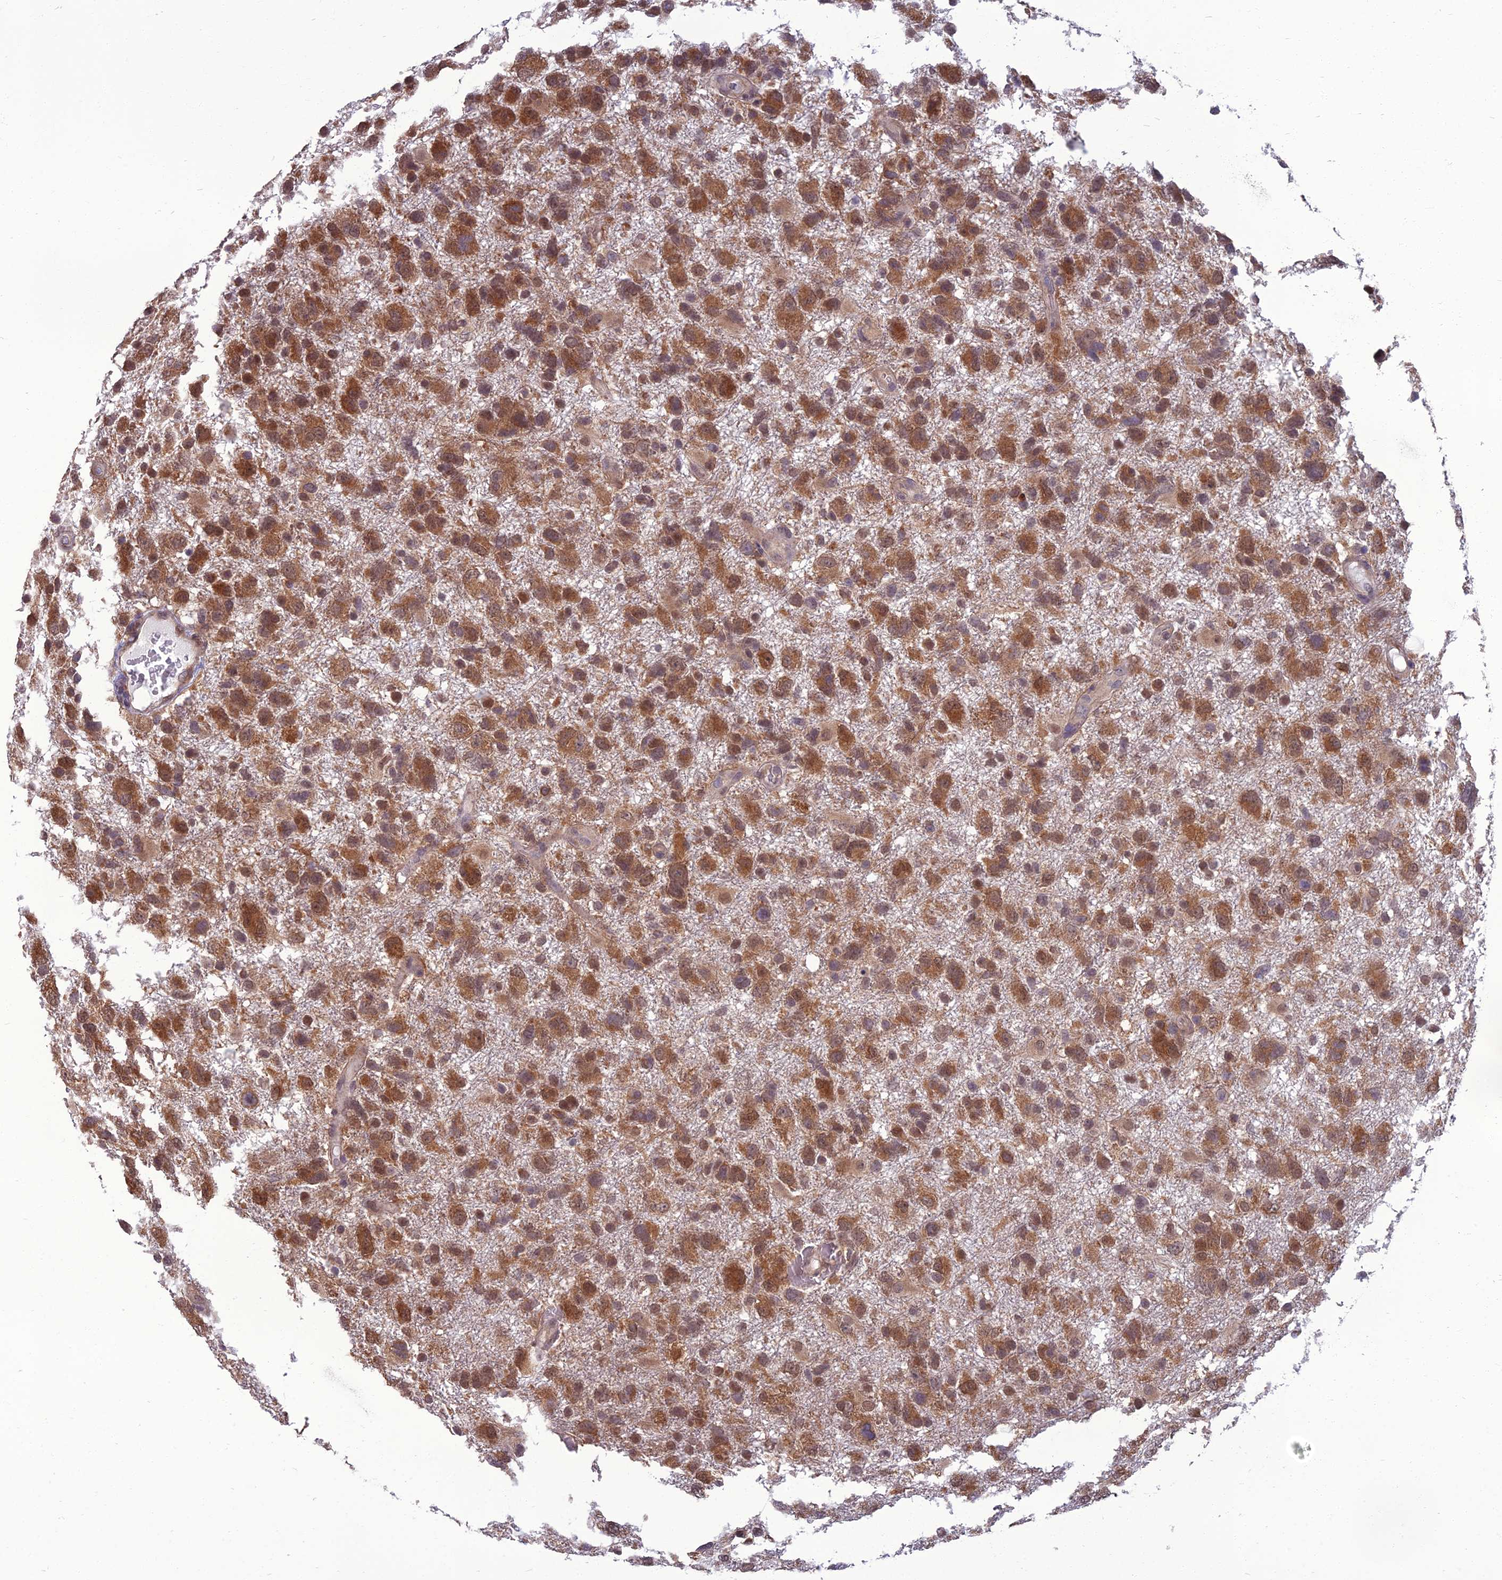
{"staining": {"intensity": "moderate", "quantity": ">75%", "location": "cytoplasmic/membranous,nuclear"}, "tissue": "glioma", "cell_type": "Tumor cells", "image_type": "cancer", "snomed": [{"axis": "morphology", "description": "Glioma, malignant, High grade"}, {"axis": "topography", "description": "Brain"}], "caption": "Malignant high-grade glioma stained with DAB immunohistochemistry displays medium levels of moderate cytoplasmic/membranous and nuclear expression in approximately >75% of tumor cells.", "gene": "NR4A3", "patient": {"sex": "male", "age": 61}}